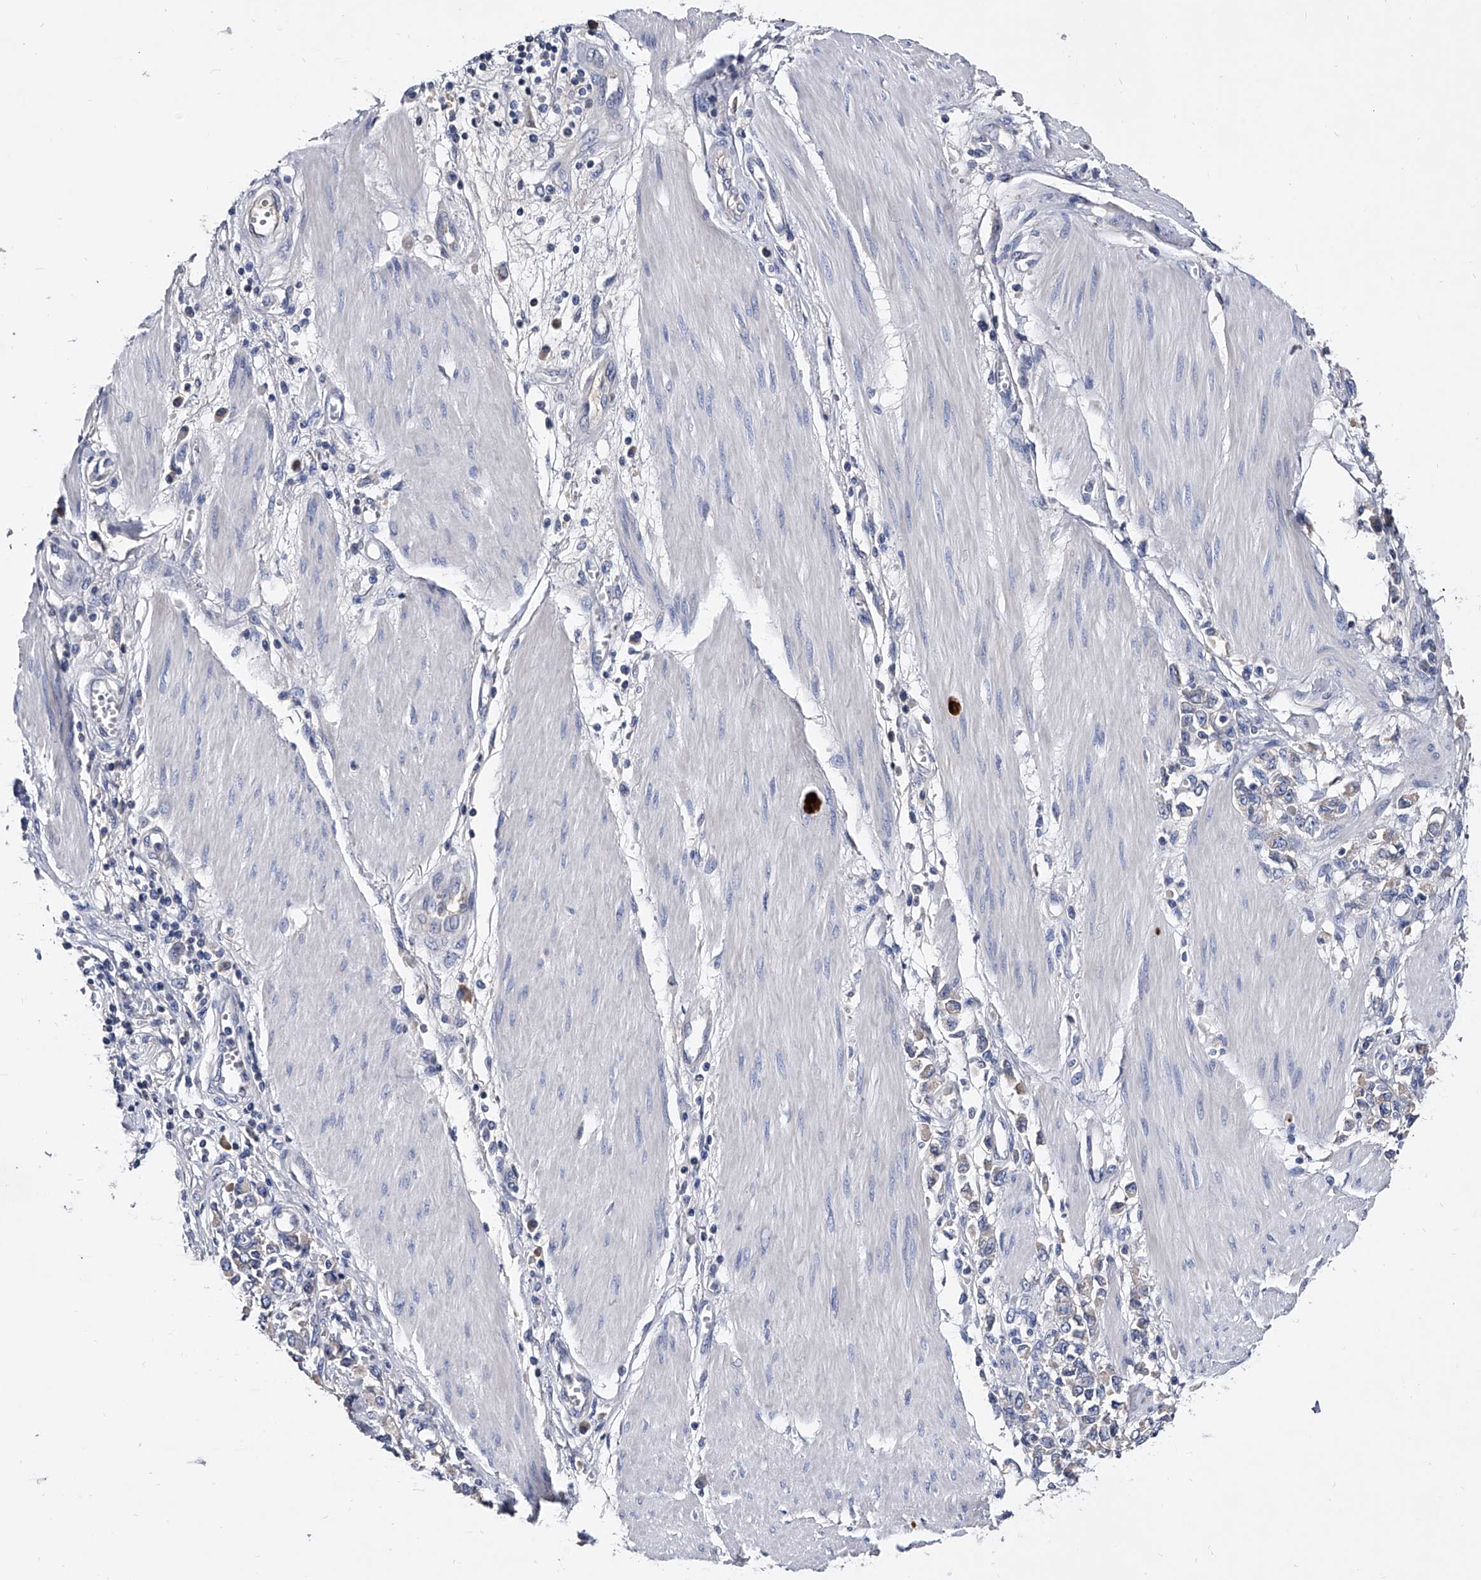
{"staining": {"intensity": "negative", "quantity": "none", "location": "none"}, "tissue": "stomach cancer", "cell_type": "Tumor cells", "image_type": "cancer", "snomed": [{"axis": "morphology", "description": "Adenocarcinoma, NOS"}, {"axis": "topography", "description": "Stomach"}], "caption": "Tumor cells are negative for protein expression in human stomach cancer.", "gene": "EFCAB7", "patient": {"sex": "female", "age": 76}}